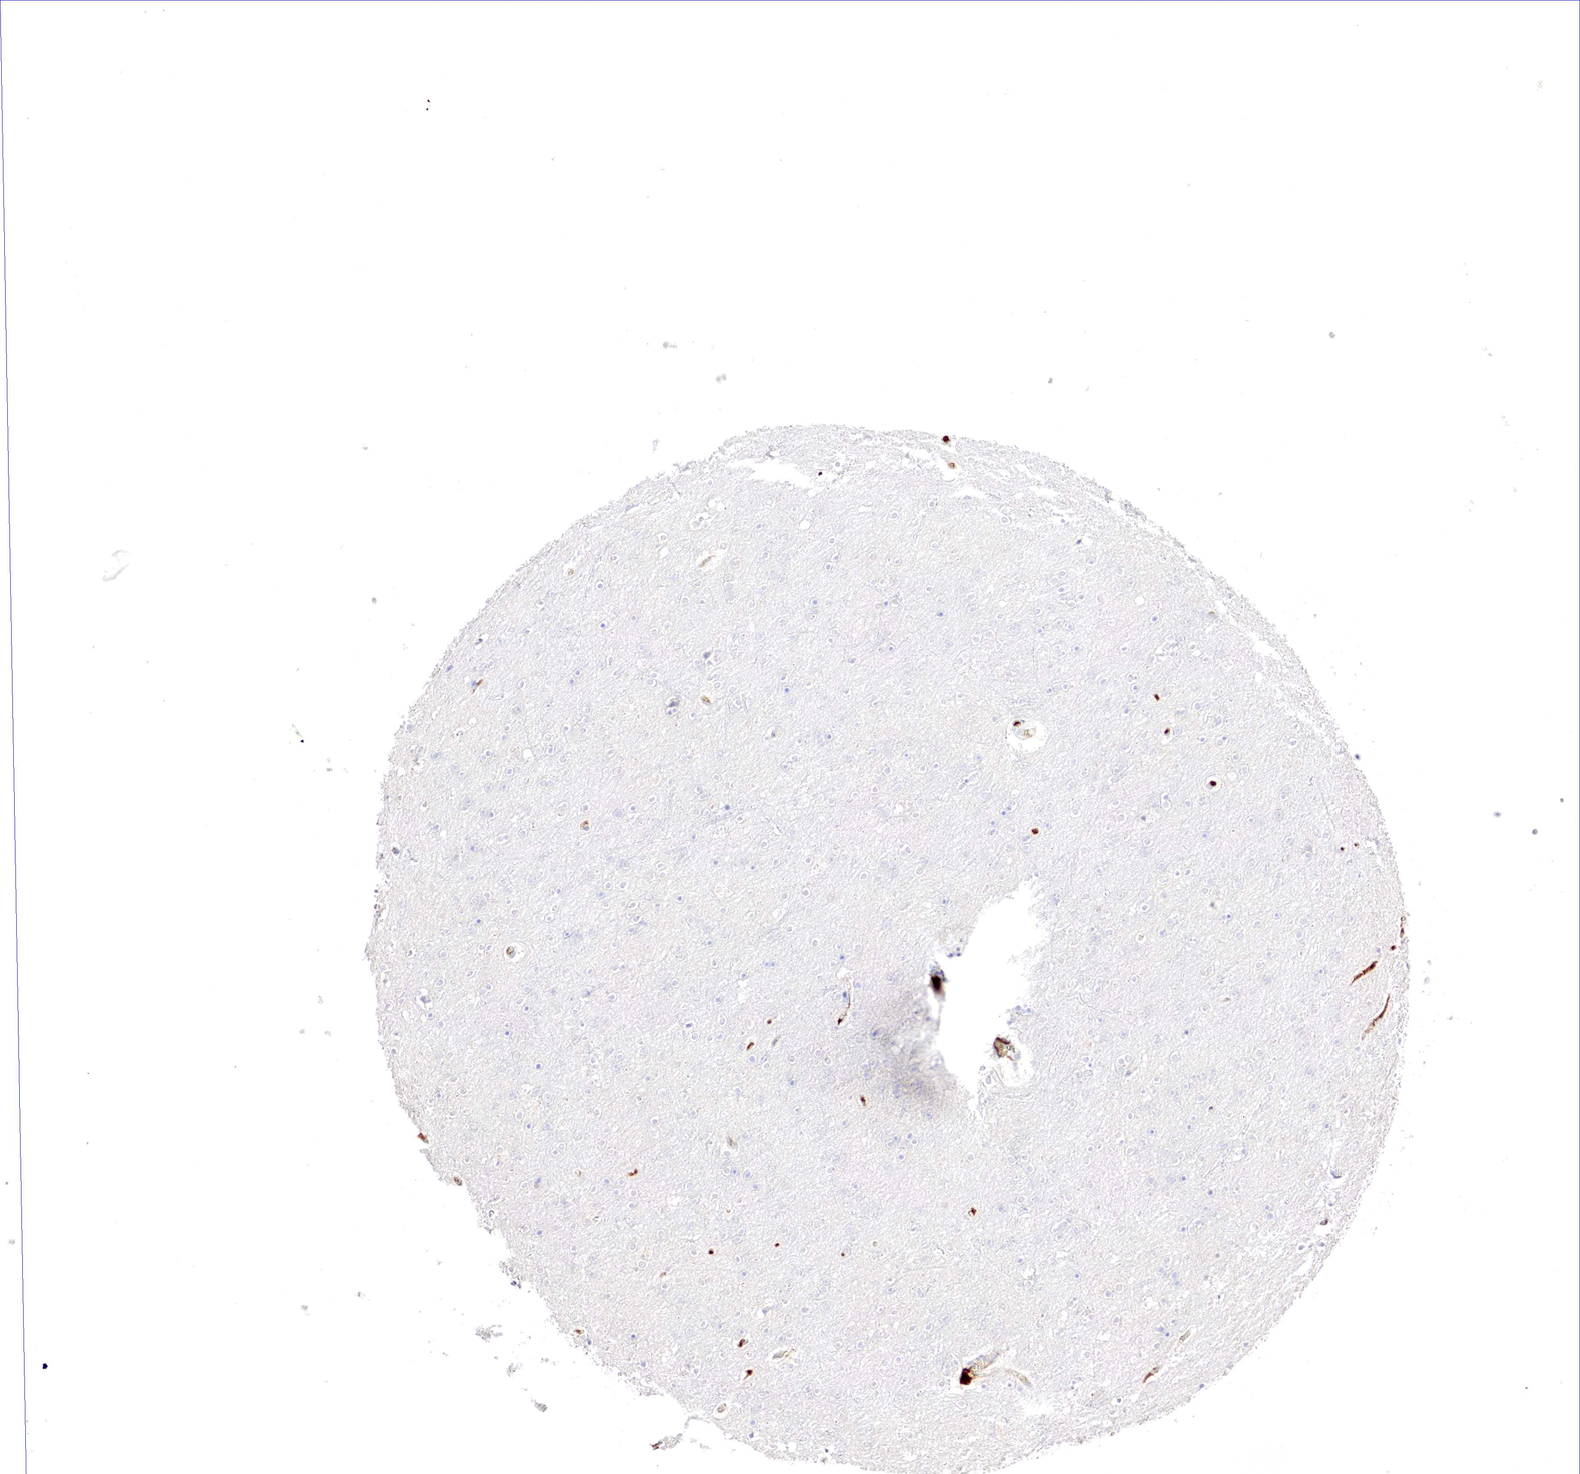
{"staining": {"intensity": "negative", "quantity": "none", "location": "none"}, "tissue": "cerebral cortex", "cell_type": "Endothelial cells", "image_type": "normal", "snomed": [{"axis": "morphology", "description": "Normal tissue, NOS"}, {"axis": "topography", "description": "Cerebral cortex"}], "caption": "Cerebral cortex stained for a protein using immunohistochemistry (IHC) reveals no positivity endothelial cells.", "gene": "GATA1", "patient": {"sex": "female", "age": 54}}